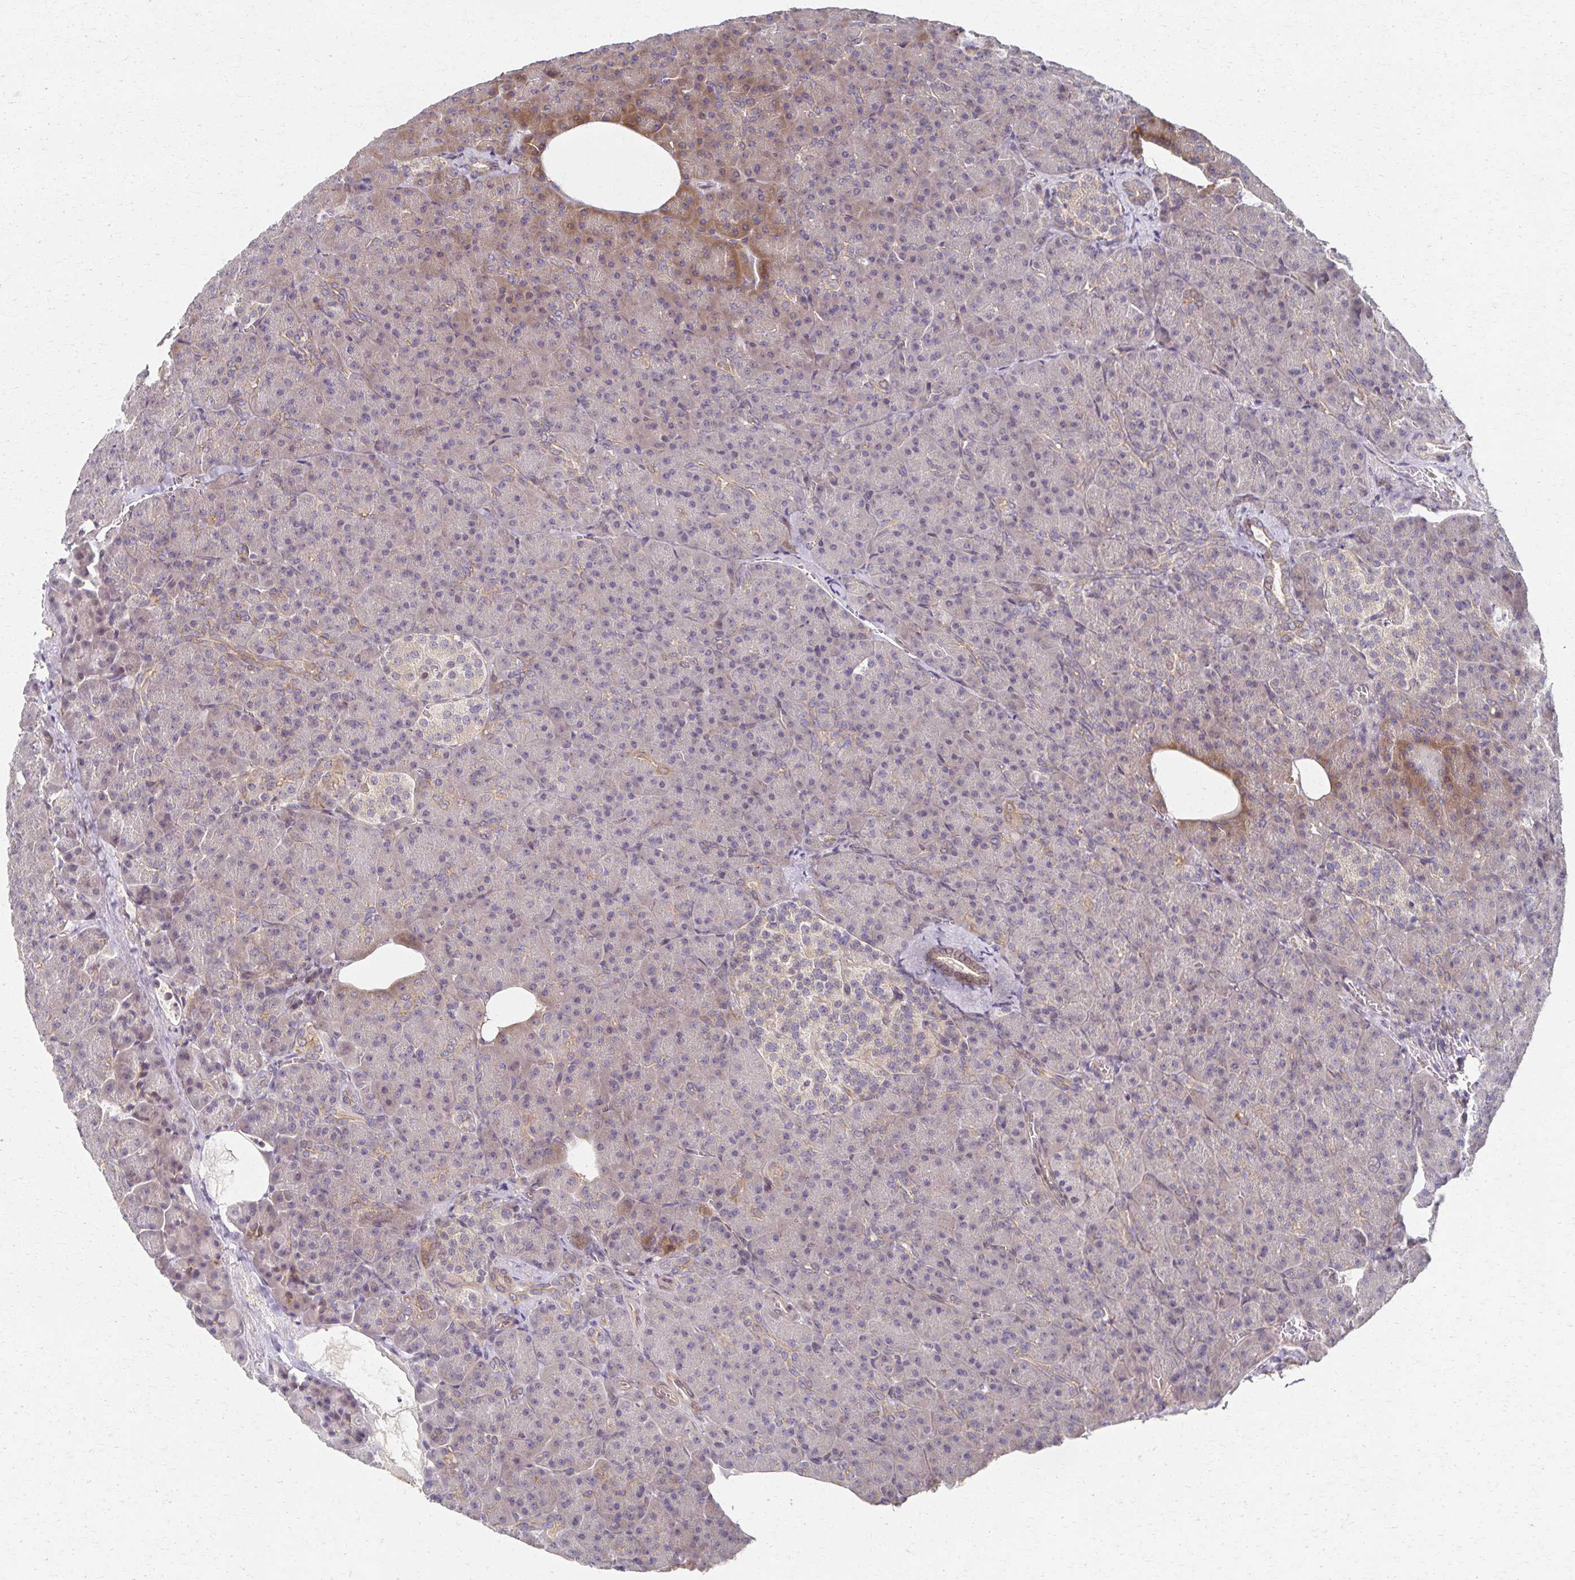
{"staining": {"intensity": "moderate", "quantity": "<25%", "location": "cytoplasmic/membranous"}, "tissue": "pancreas", "cell_type": "Exocrine glandular cells", "image_type": "normal", "snomed": [{"axis": "morphology", "description": "Normal tissue, NOS"}, {"axis": "topography", "description": "Pancreas"}], "caption": "This micrograph shows normal pancreas stained with immunohistochemistry (IHC) to label a protein in brown. The cytoplasmic/membranous of exocrine glandular cells show moderate positivity for the protein. Nuclei are counter-stained blue.", "gene": "EOLA1", "patient": {"sex": "female", "age": 74}}